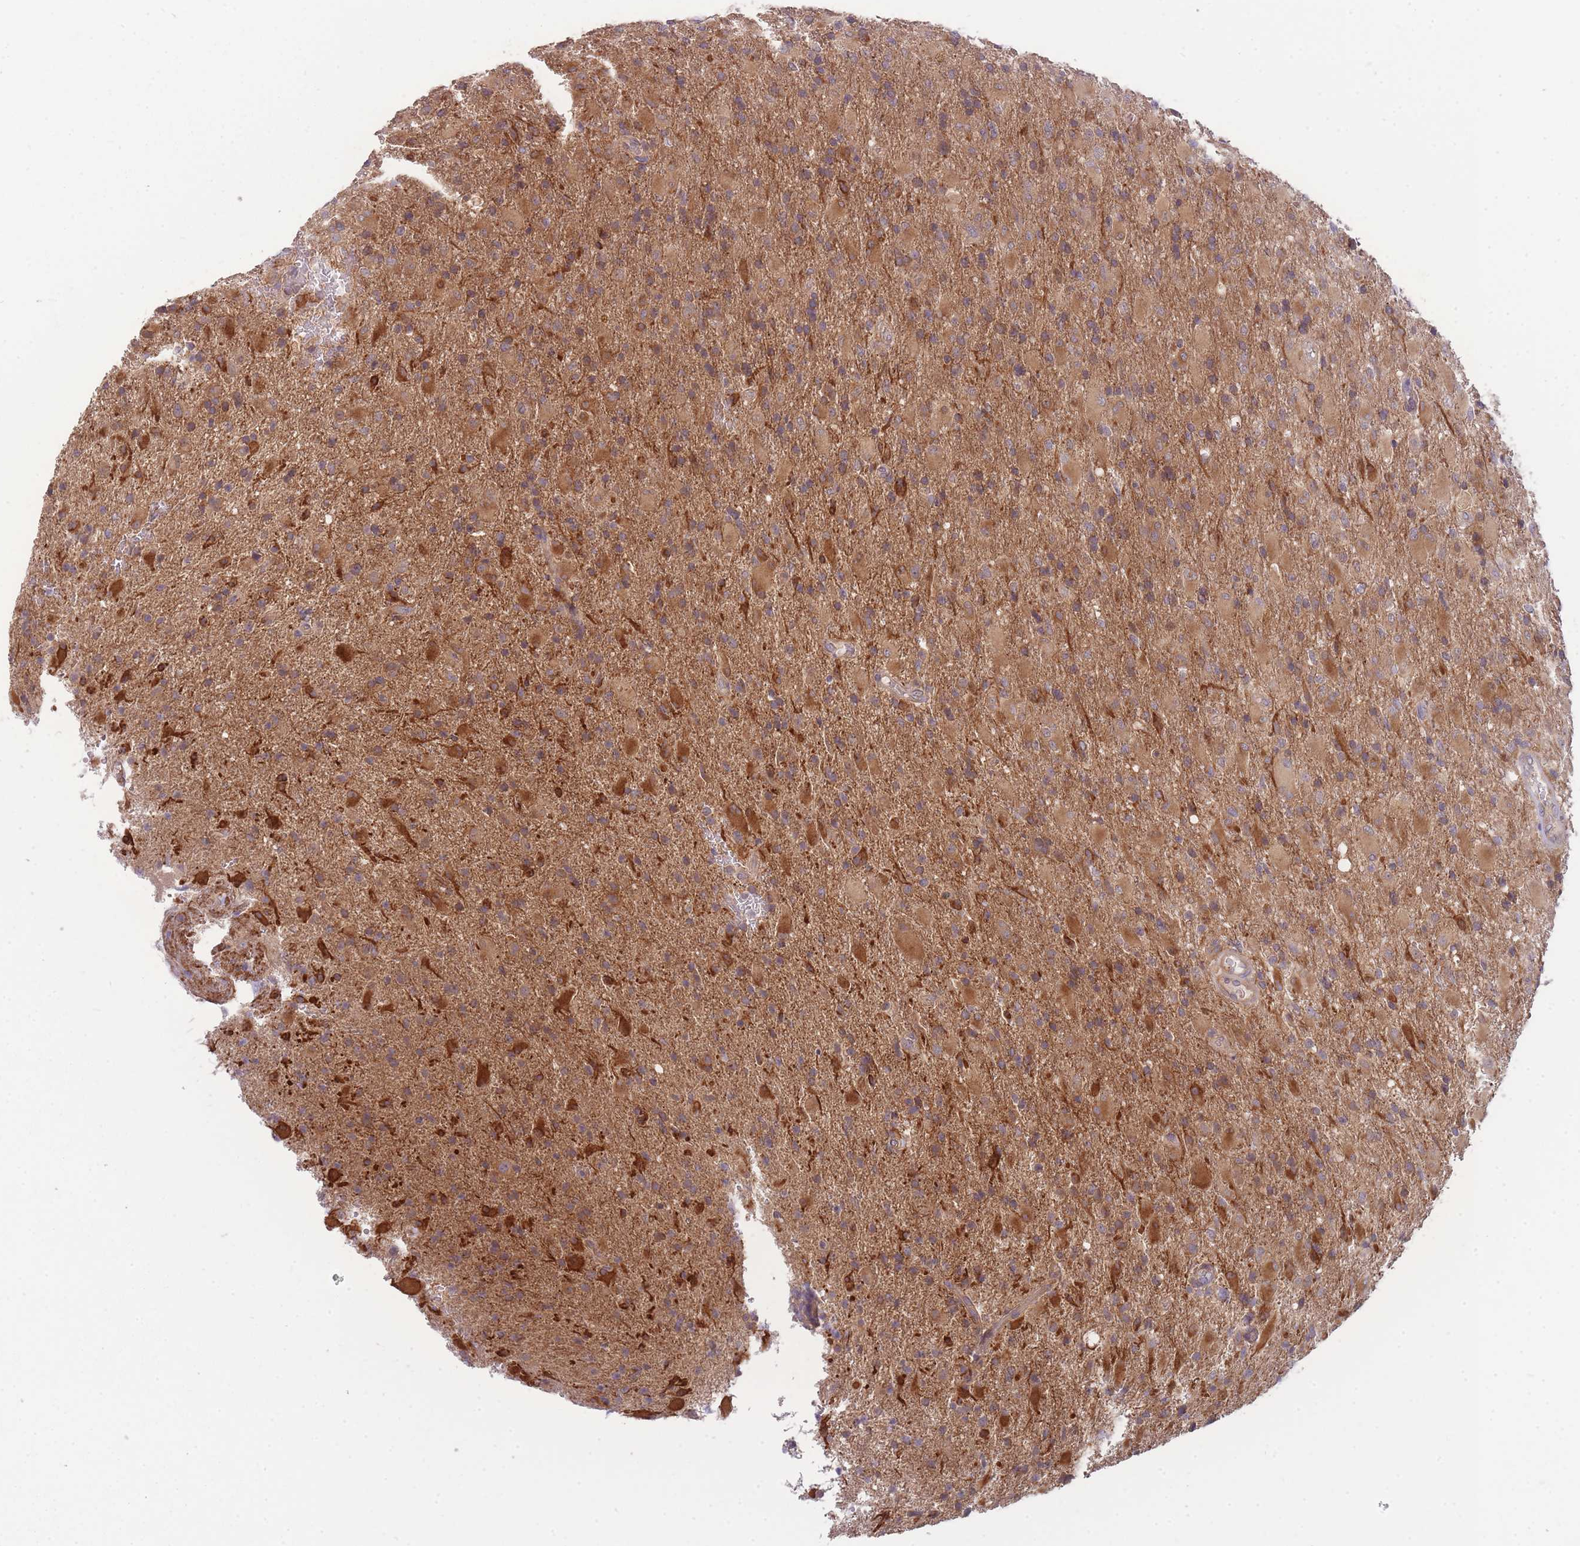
{"staining": {"intensity": "moderate", "quantity": "<25%", "location": "cytoplasmic/membranous"}, "tissue": "glioma", "cell_type": "Tumor cells", "image_type": "cancer", "snomed": [{"axis": "morphology", "description": "Glioma, malignant, Low grade"}, {"axis": "topography", "description": "Brain"}], "caption": "Moderate cytoplasmic/membranous expression is appreciated in approximately <25% of tumor cells in malignant glioma (low-grade).", "gene": "PFDN6", "patient": {"sex": "male", "age": 65}}